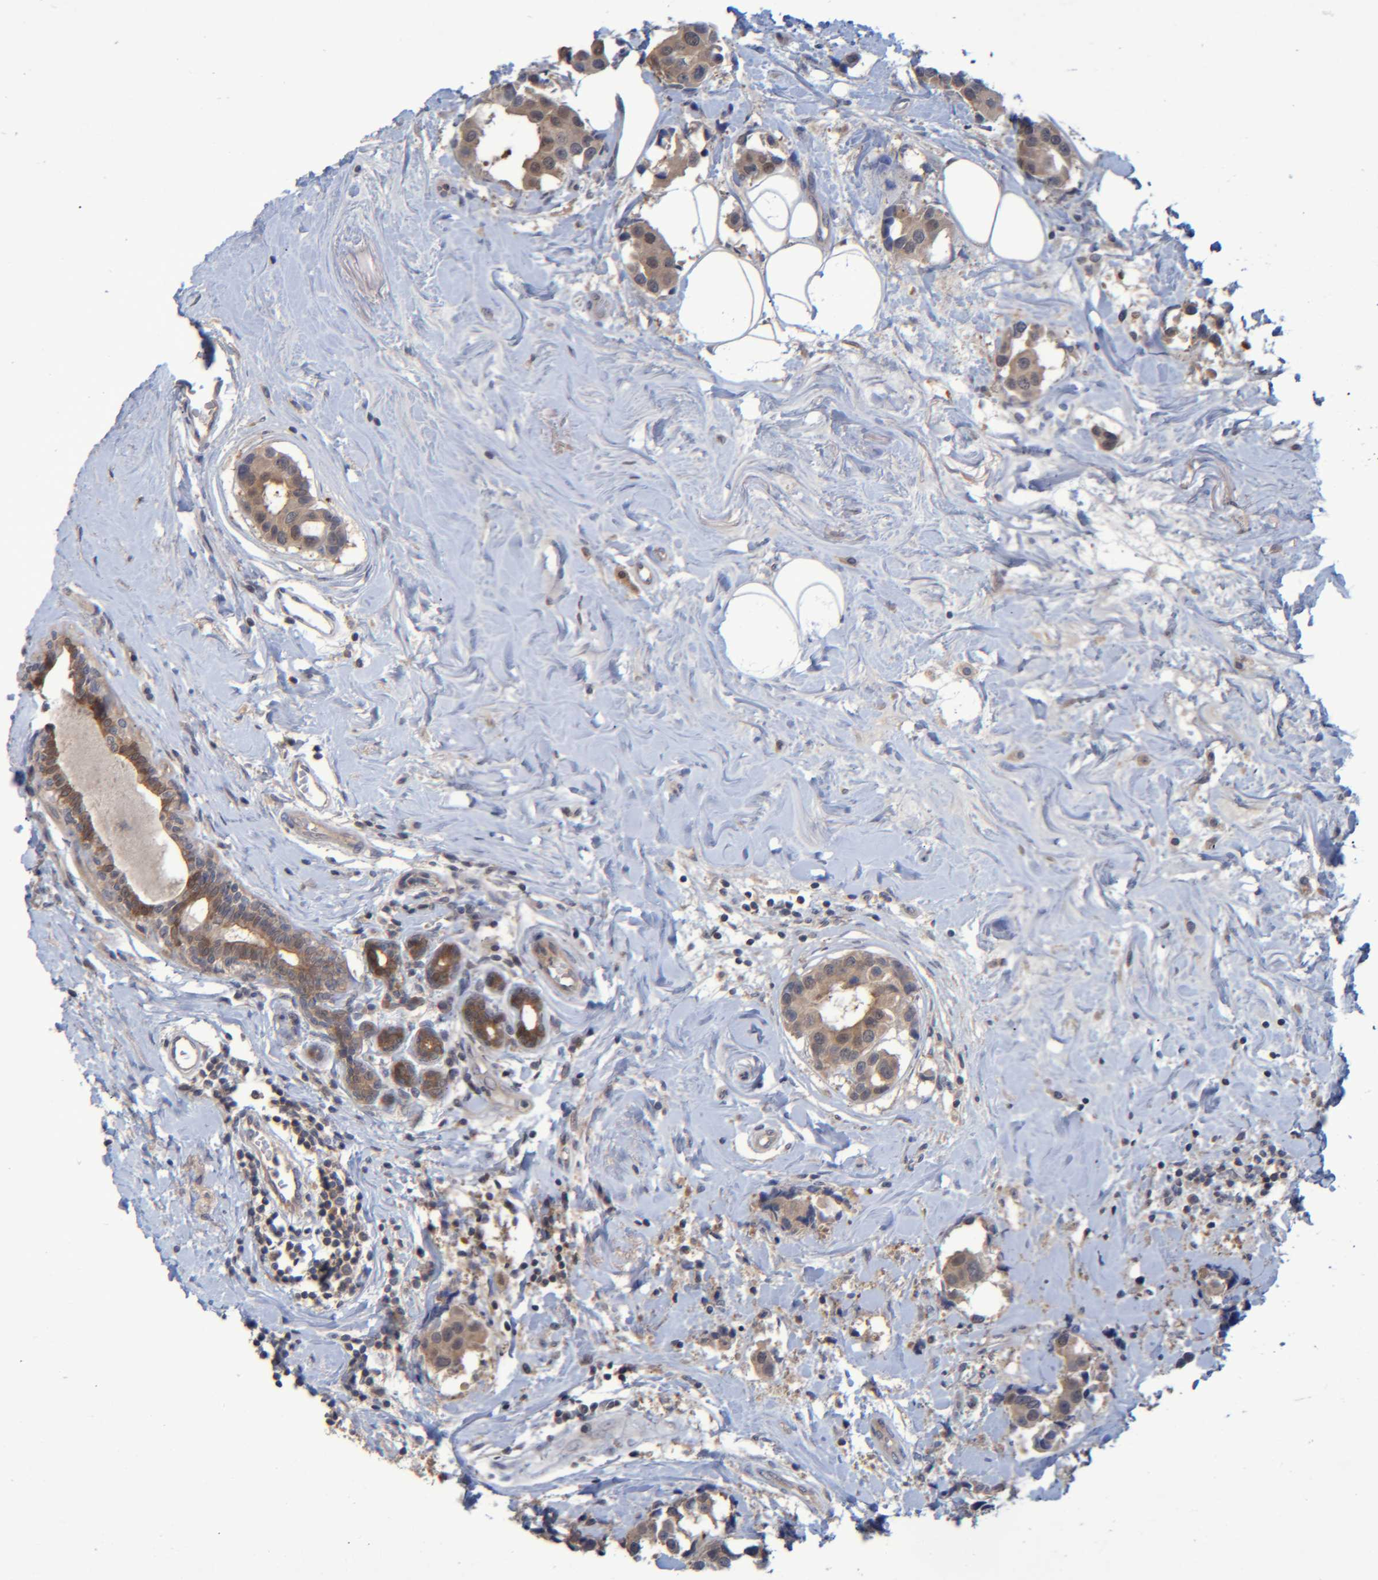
{"staining": {"intensity": "moderate", "quantity": ">75%", "location": "cytoplasmic/membranous"}, "tissue": "breast cancer", "cell_type": "Tumor cells", "image_type": "cancer", "snomed": [{"axis": "morphology", "description": "Normal tissue, NOS"}, {"axis": "morphology", "description": "Duct carcinoma"}, {"axis": "topography", "description": "Breast"}], "caption": "This histopathology image exhibits breast cancer stained with immunohistochemistry (IHC) to label a protein in brown. The cytoplasmic/membranous of tumor cells show moderate positivity for the protein. Nuclei are counter-stained blue.", "gene": "PCYT2", "patient": {"sex": "female", "age": 39}}